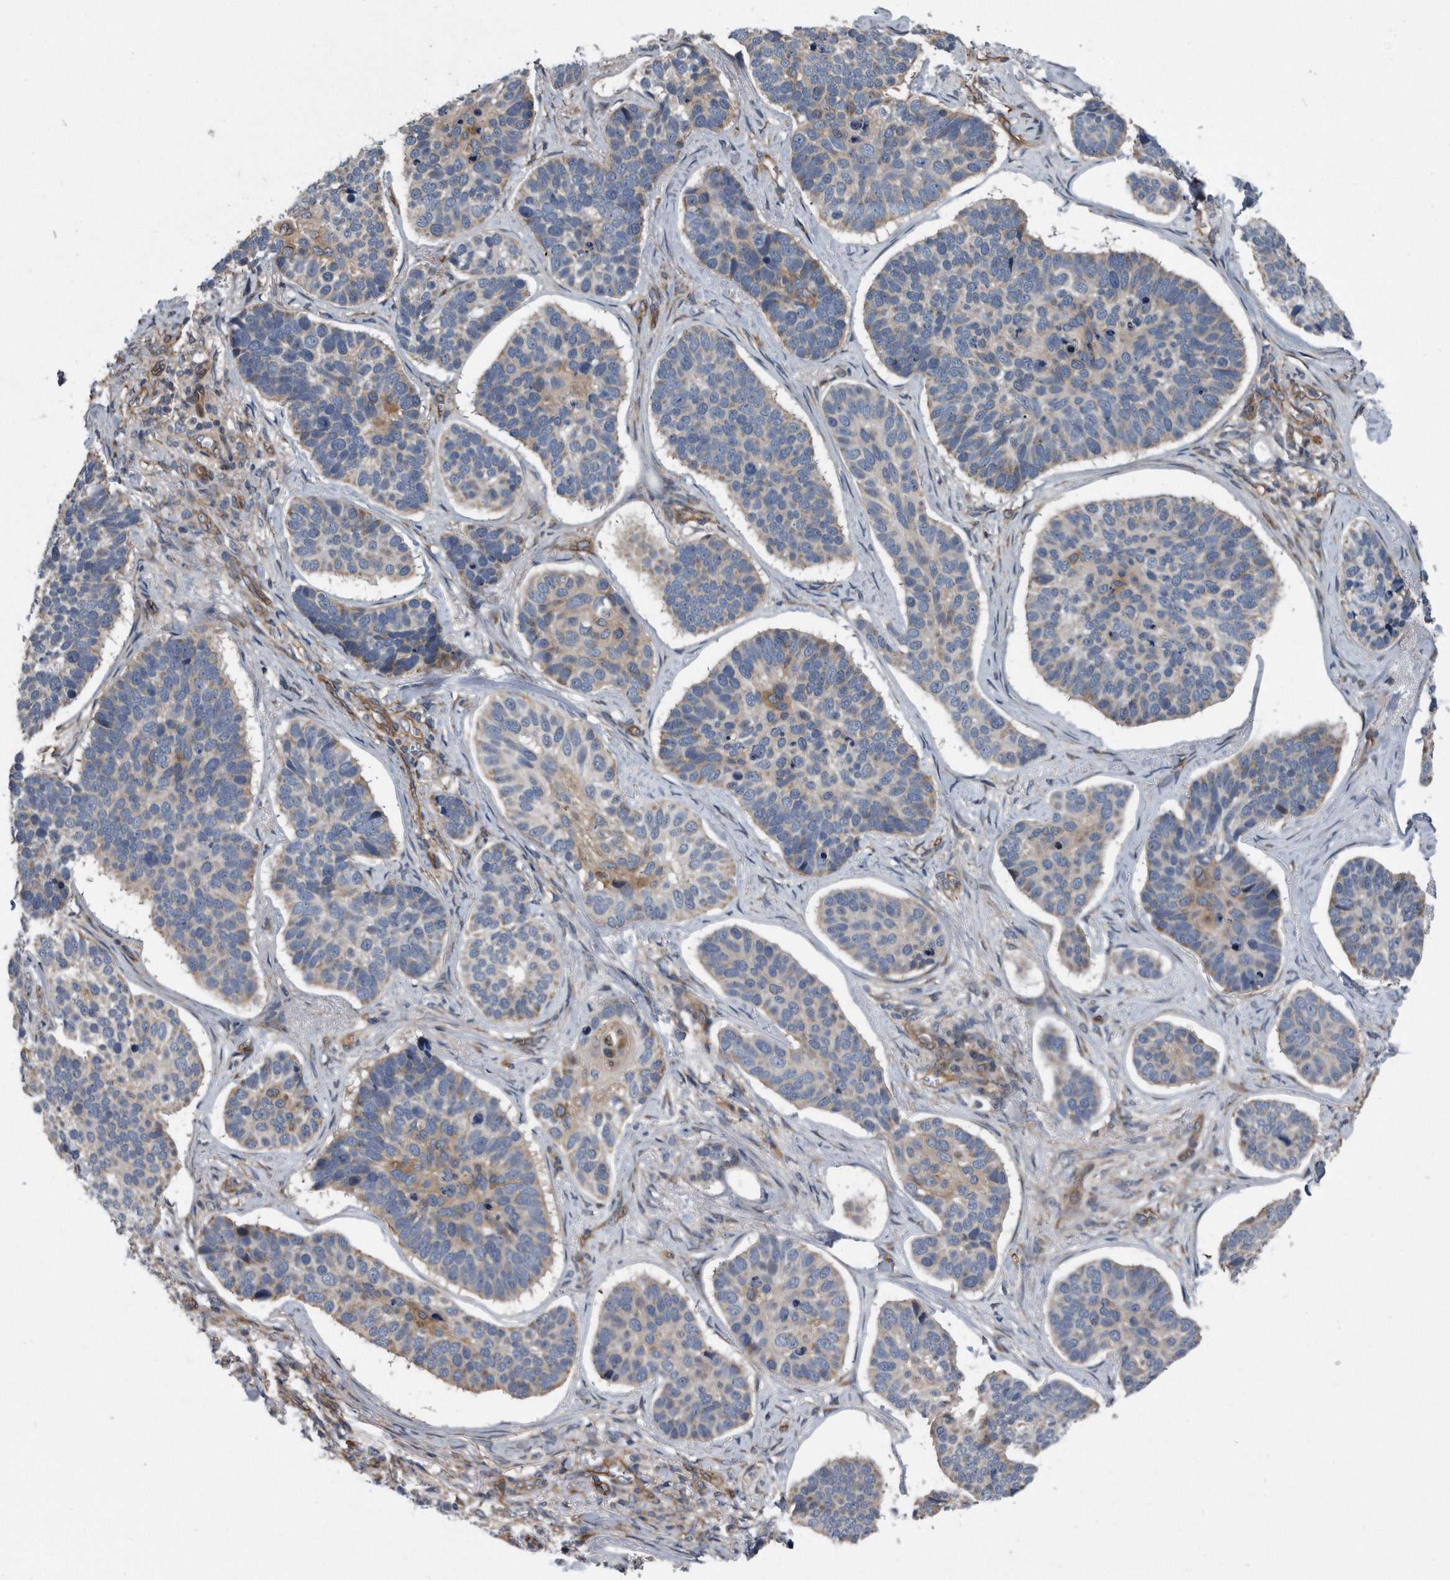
{"staining": {"intensity": "negative", "quantity": "none", "location": "none"}, "tissue": "skin cancer", "cell_type": "Tumor cells", "image_type": "cancer", "snomed": [{"axis": "morphology", "description": "Basal cell carcinoma"}, {"axis": "topography", "description": "Skin"}], "caption": "A high-resolution micrograph shows immunohistochemistry (IHC) staining of skin basal cell carcinoma, which displays no significant expression in tumor cells.", "gene": "ARMCX1", "patient": {"sex": "male", "age": 62}}